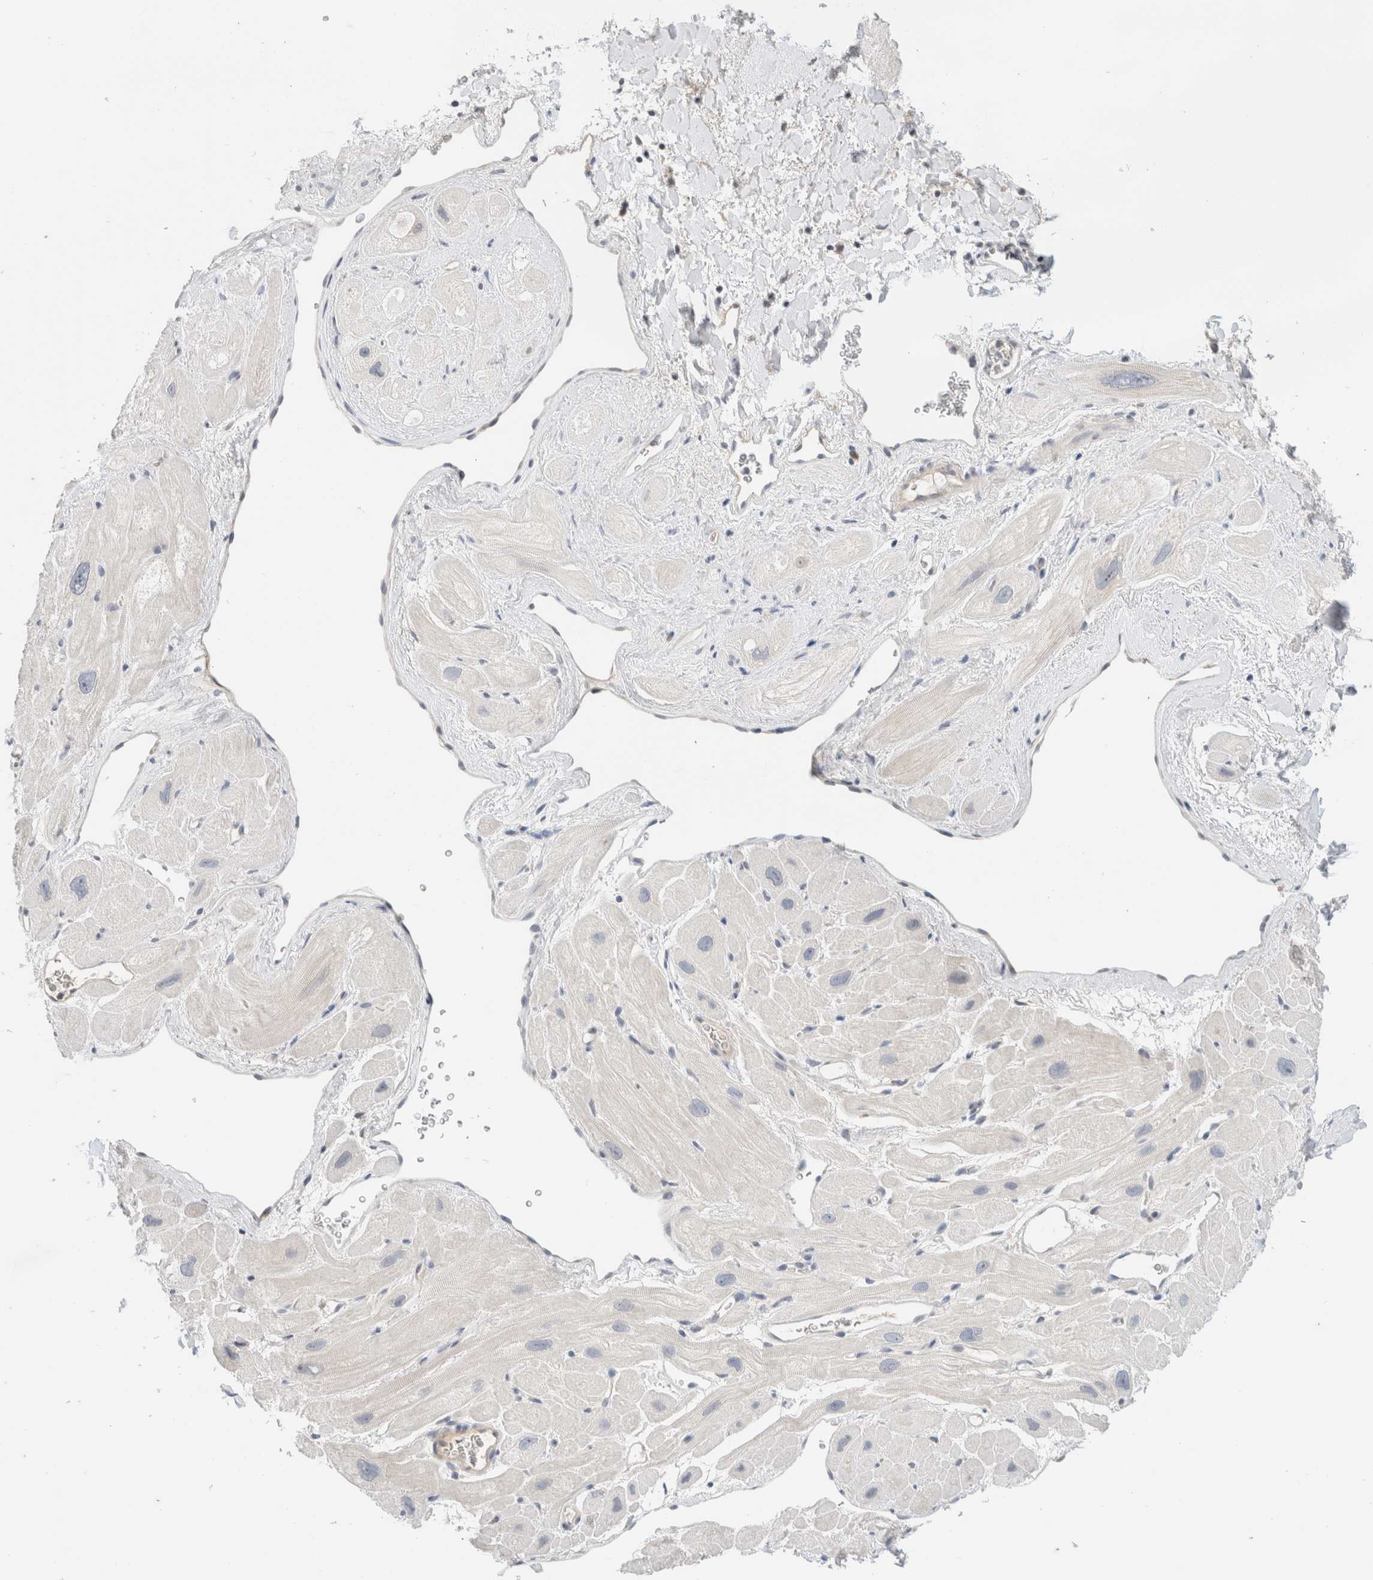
{"staining": {"intensity": "negative", "quantity": "none", "location": "none"}, "tissue": "heart muscle", "cell_type": "Cardiomyocytes", "image_type": "normal", "snomed": [{"axis": "morphology", "description": "Normal tissue, NOS"}, {"axis": "topography", "description": "Heart"}], "caption": "The immunohistochemistry histopathology image has no significant positivity in cardiomyocytes of heart muscle. (DAB IHC visualized using brightfield microscopy, high magnification).", "gene": "SPRTN", "patient": {"sex": "male", "age": 49}}